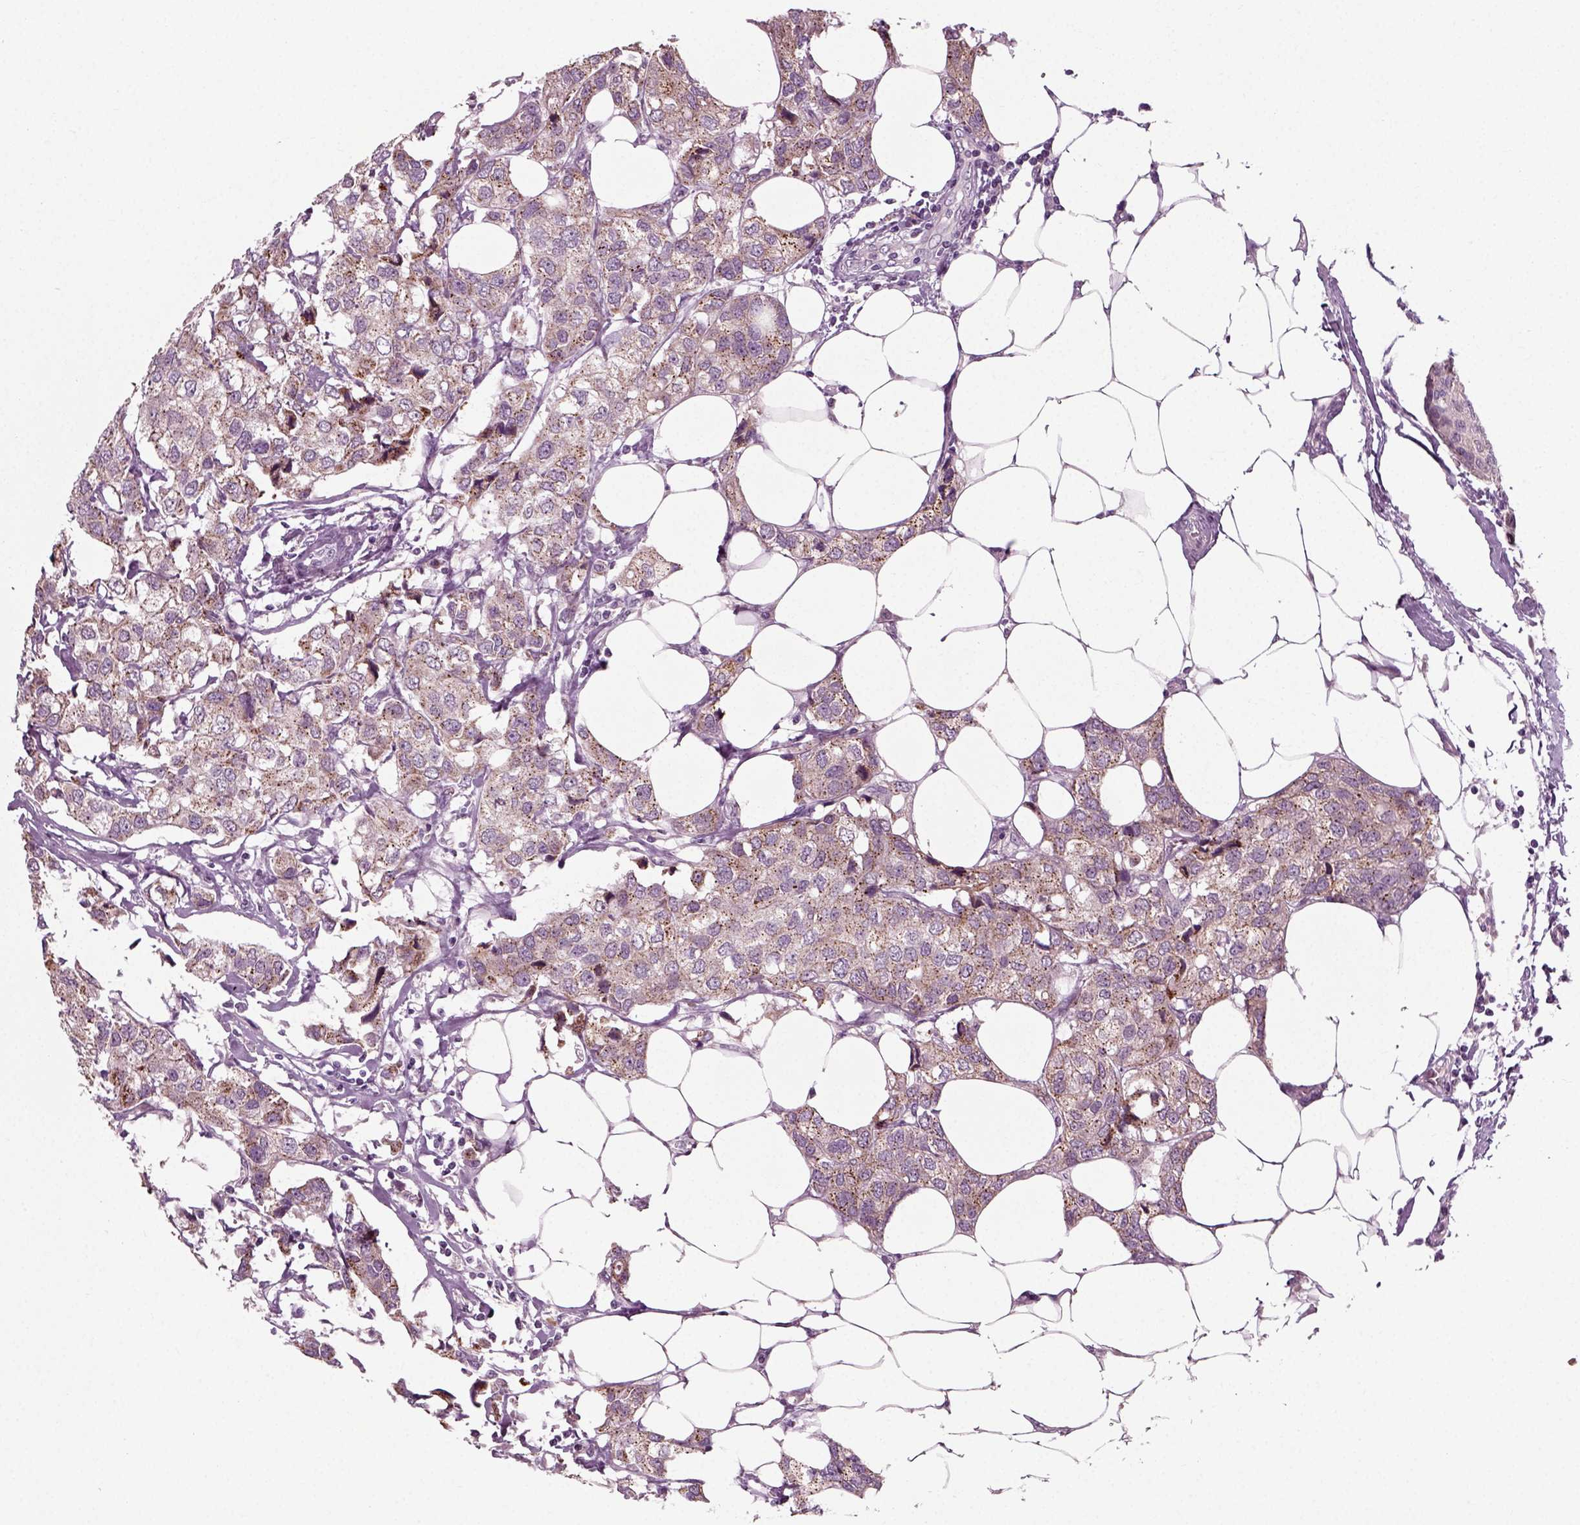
{"staining": {"intensity": "weak", "quantity": "25%-75%", "location": "cytoplasmic/membranous"}, "tissue": "breast cancer", "cell_type": "Tumor cells", "image_type": "cancer", "snomed": [{"axis": "morphology", "description": "Duct carcinoma"}, {"axis": "topography", "description": "Breast"}], "caption": "A photomicrograph of breast infiltrating ductal carcinoma stained for a protein shows weak cytoplasmic/membranous brown staining in tumor cells.", "gene": "RND2", "patient": {"sex": "female", "age": 80}}